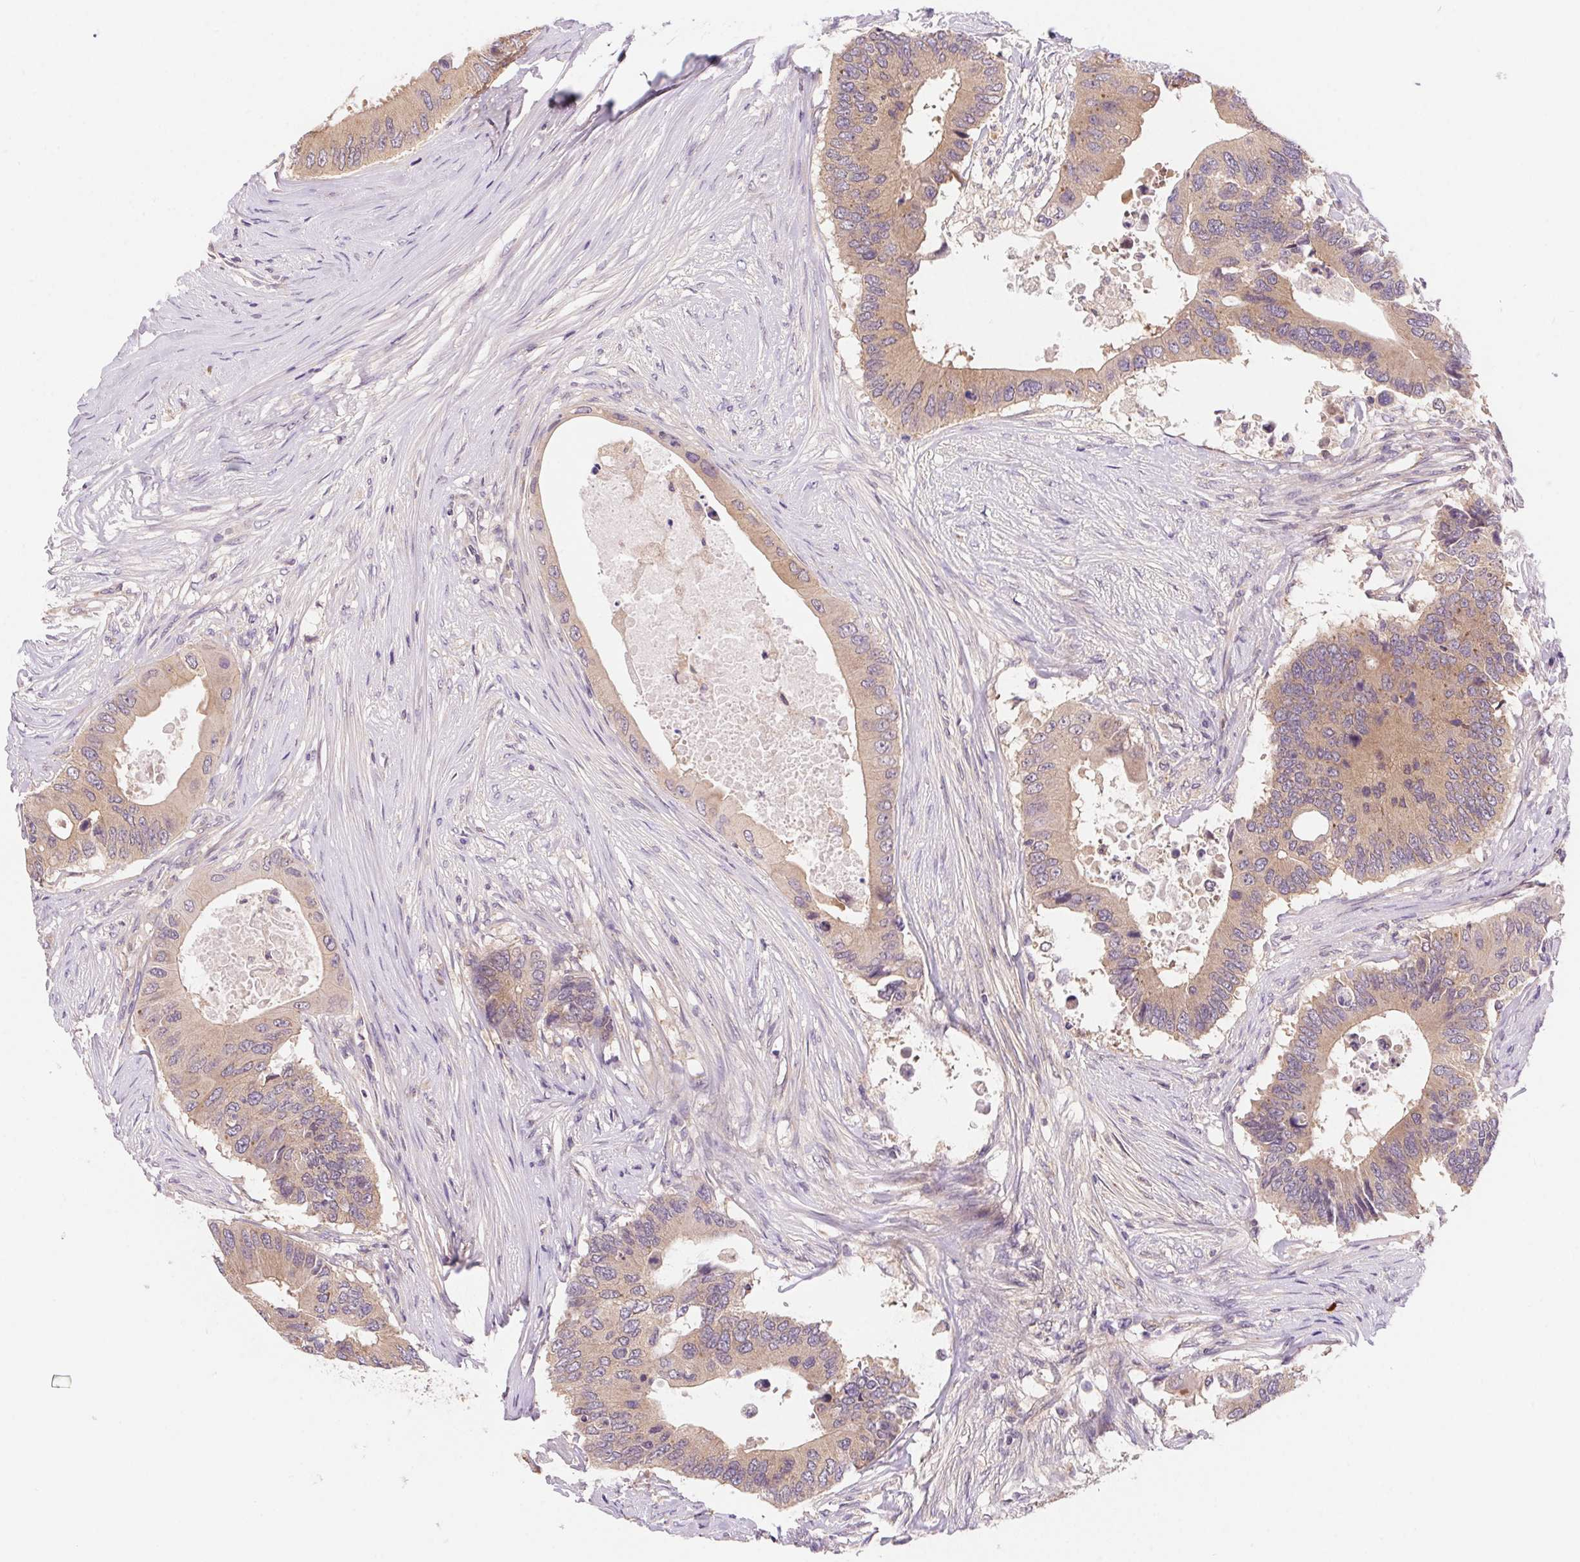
{"staining": {"intensity": "weak", "quantity": ">75%", "location": "cytoplasmic/membranous"}, "tissue": "colorectal cancer", "cell_type": "Tumor cells", "image_type": "cancer", "snomed": [{"axis": "morphology", "description": "Adenocarcinoma, NOS"}, {"axis": "topography", "description": "Colon"}], "caption": "The image displays immunohistochemical staining of colorectal adenocarcinoma. There is weak cytoplasmic/membranous positivity is identified in approximately >75% of tumor cells. The protein of interest is shown in brown color, while the nuclei are stained blue.", "gene": "PRKAA1", "patient": {"sex": "male", "age": 71}}